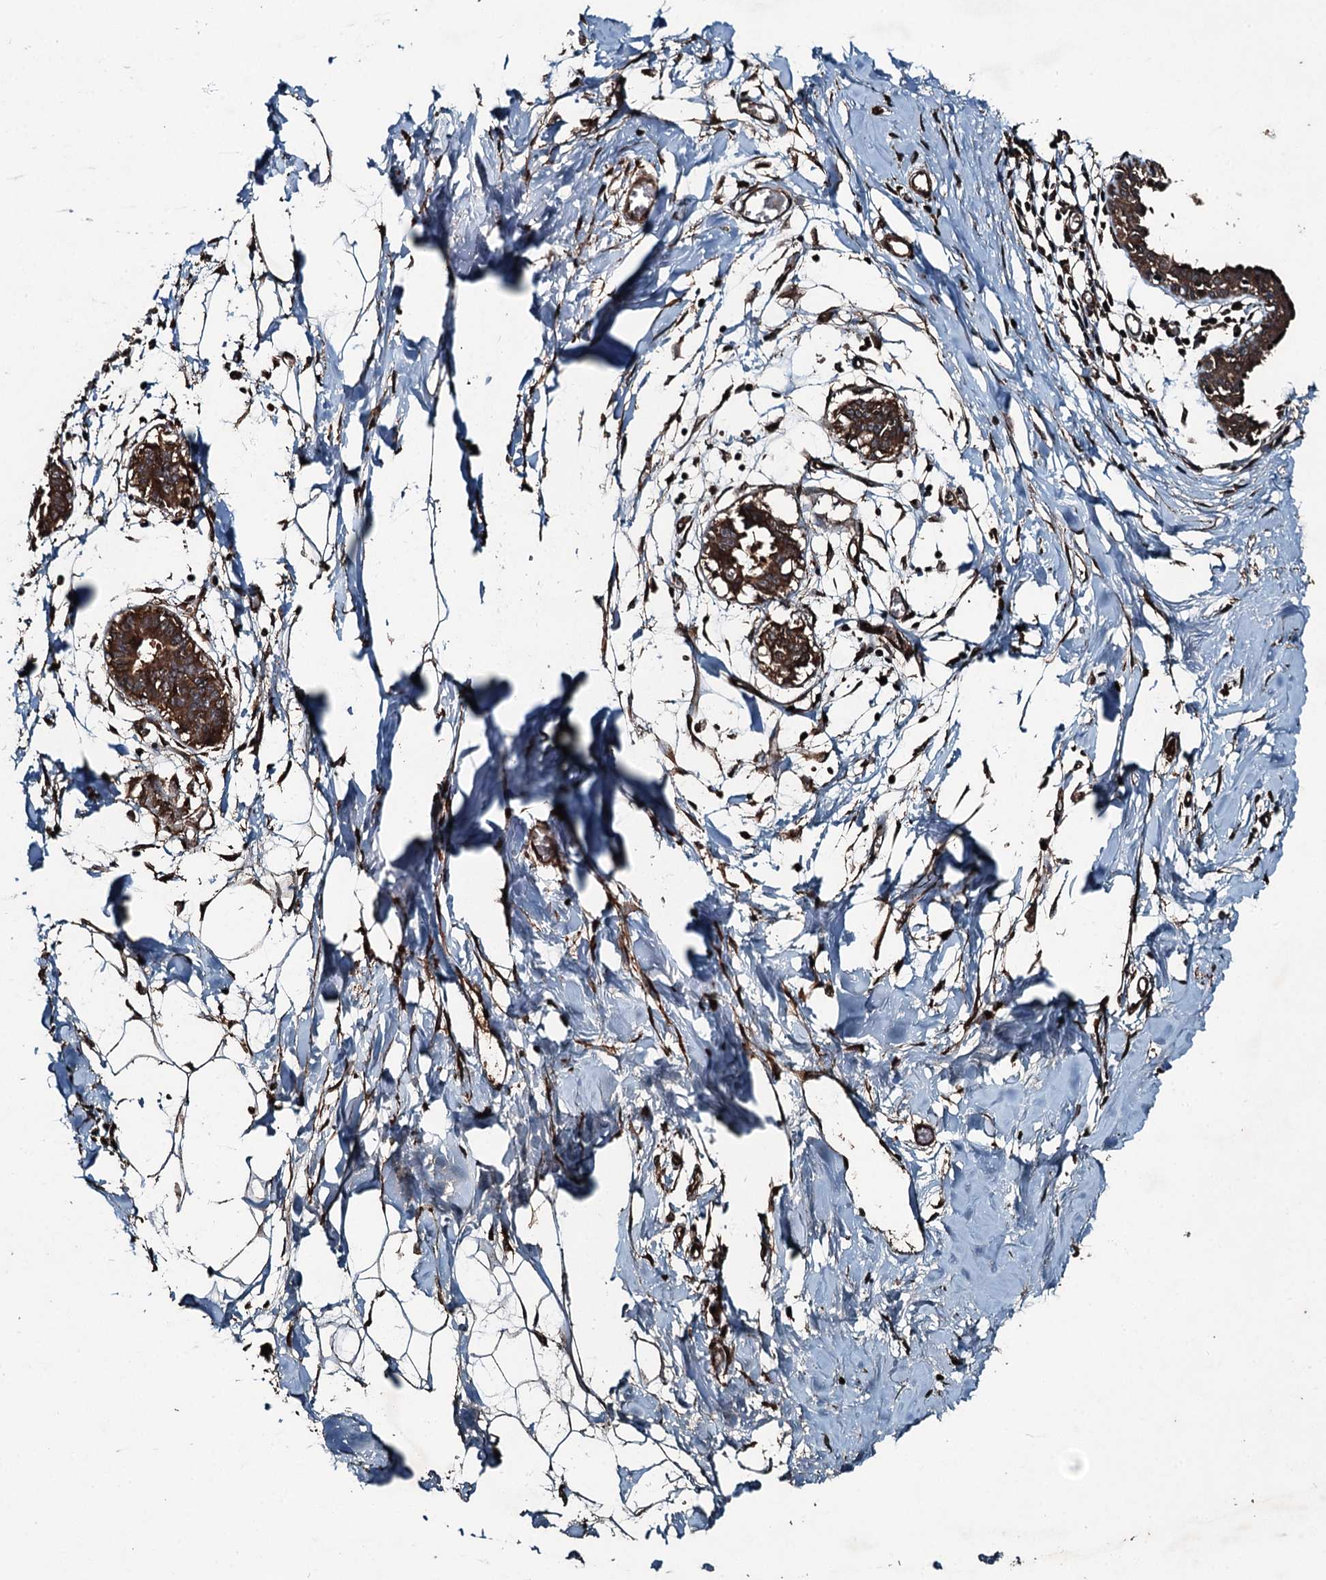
{"staining": {"intensity": "strong", "quantity": ">75%", "location": "cytoplasmic/membranous"}, "tissue": "breast", "cell_type": "Adipocytes", "image_type": "normal", "snomed": [{"axis": "morphology", "description": "Normal tissue, NOS"}, {"axis": "topography", "description": "Breast"}], "caption": "Breast stained with DAB immunohistochemistry reveals high levels of strong cytoplasmic/membranous expression in approximately >75% of adipocytes.", "gene": "TCTN1", "patient": {"sex": "female", "age": 27}}